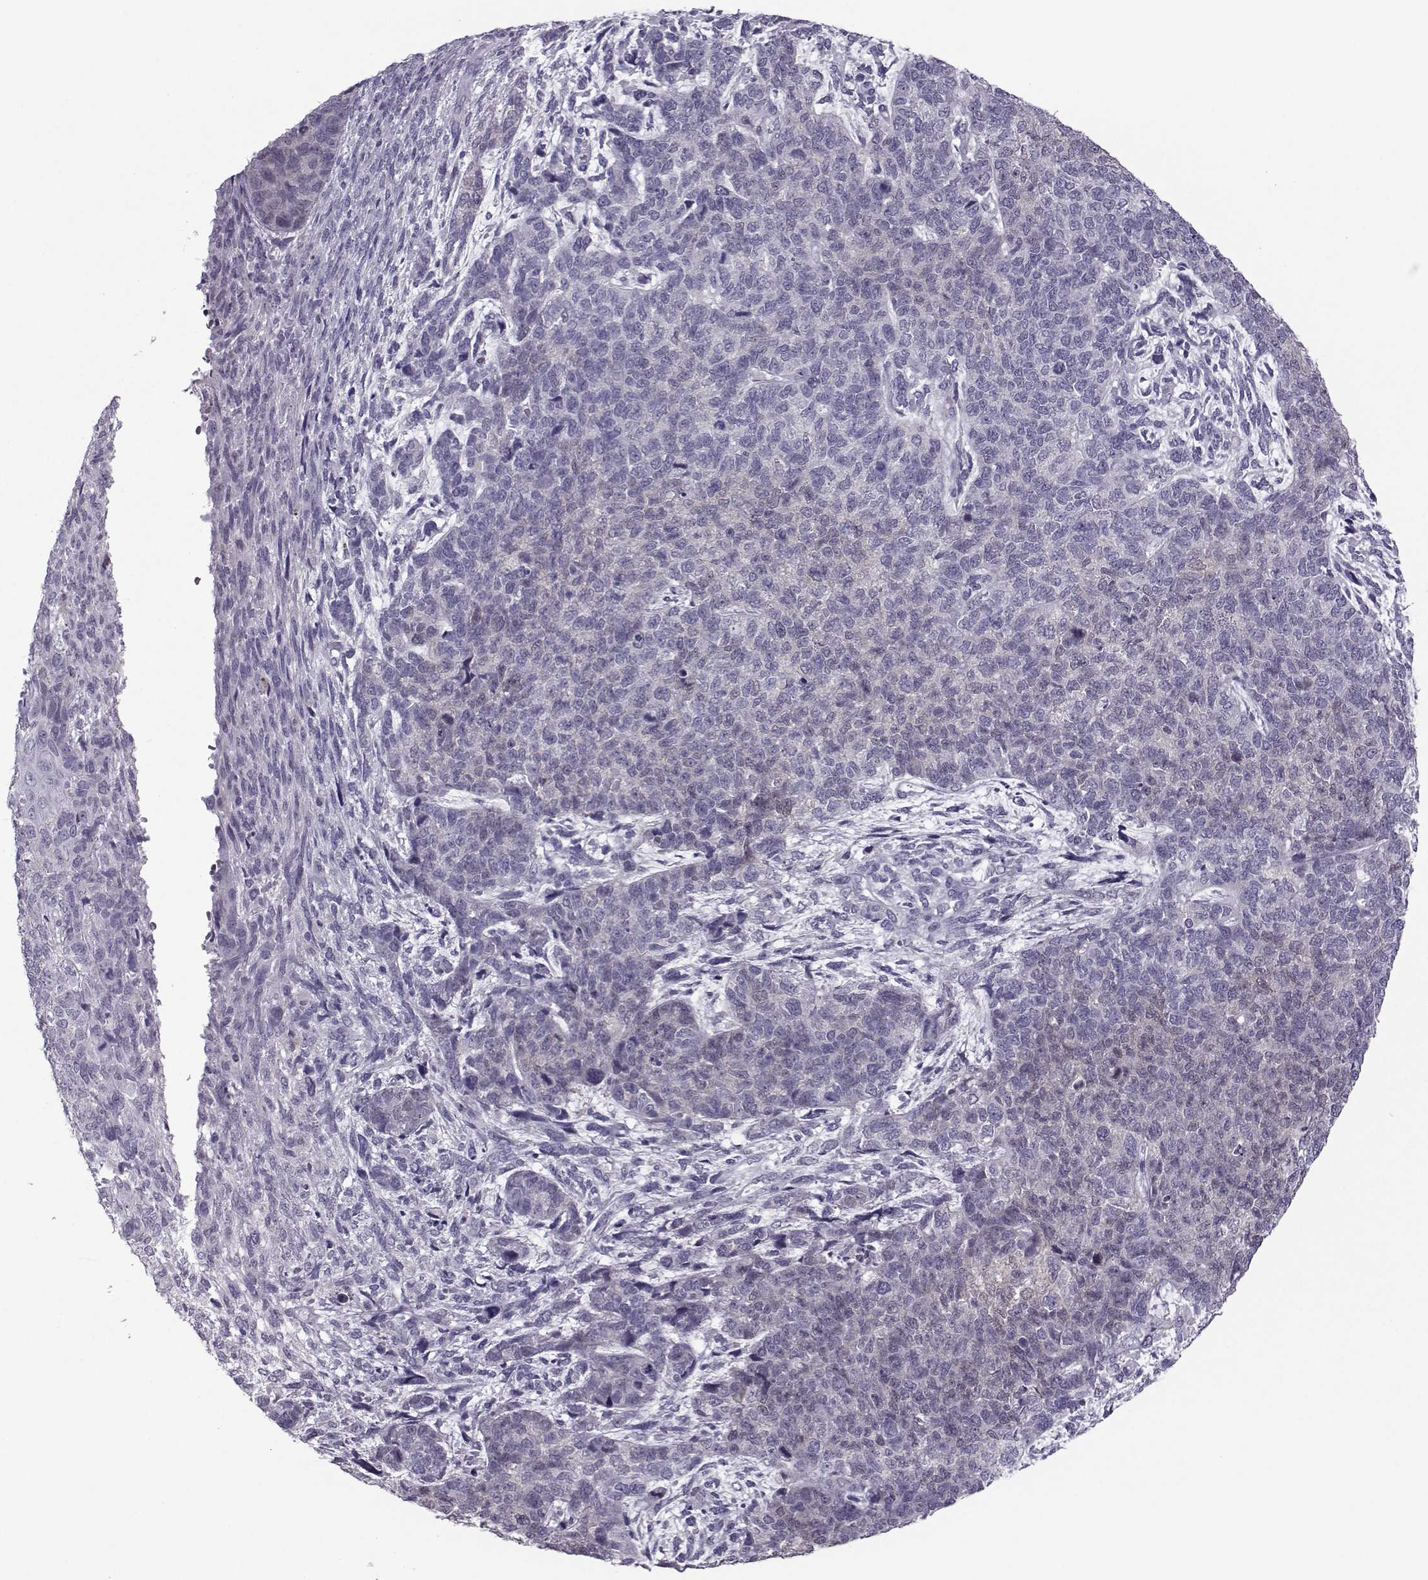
{"staining": {"intensity": "negative", "quantity": "none", "location": "none"}, "tissue": "cervical cancer", "cell_type": "Tumor cells", "image_type": "cancer", "snomed": [{"axis": "morphology", "description": "Squamous cell carcinoma, NOS"}, {"axis": "topography", "description": "Cervix"}], "caption": "Micrograph shows no significant protein expression in tumor cells of cervical cancer.", "gene": "ASRGL1", "patient": {"sex": "female", "age": 63}}